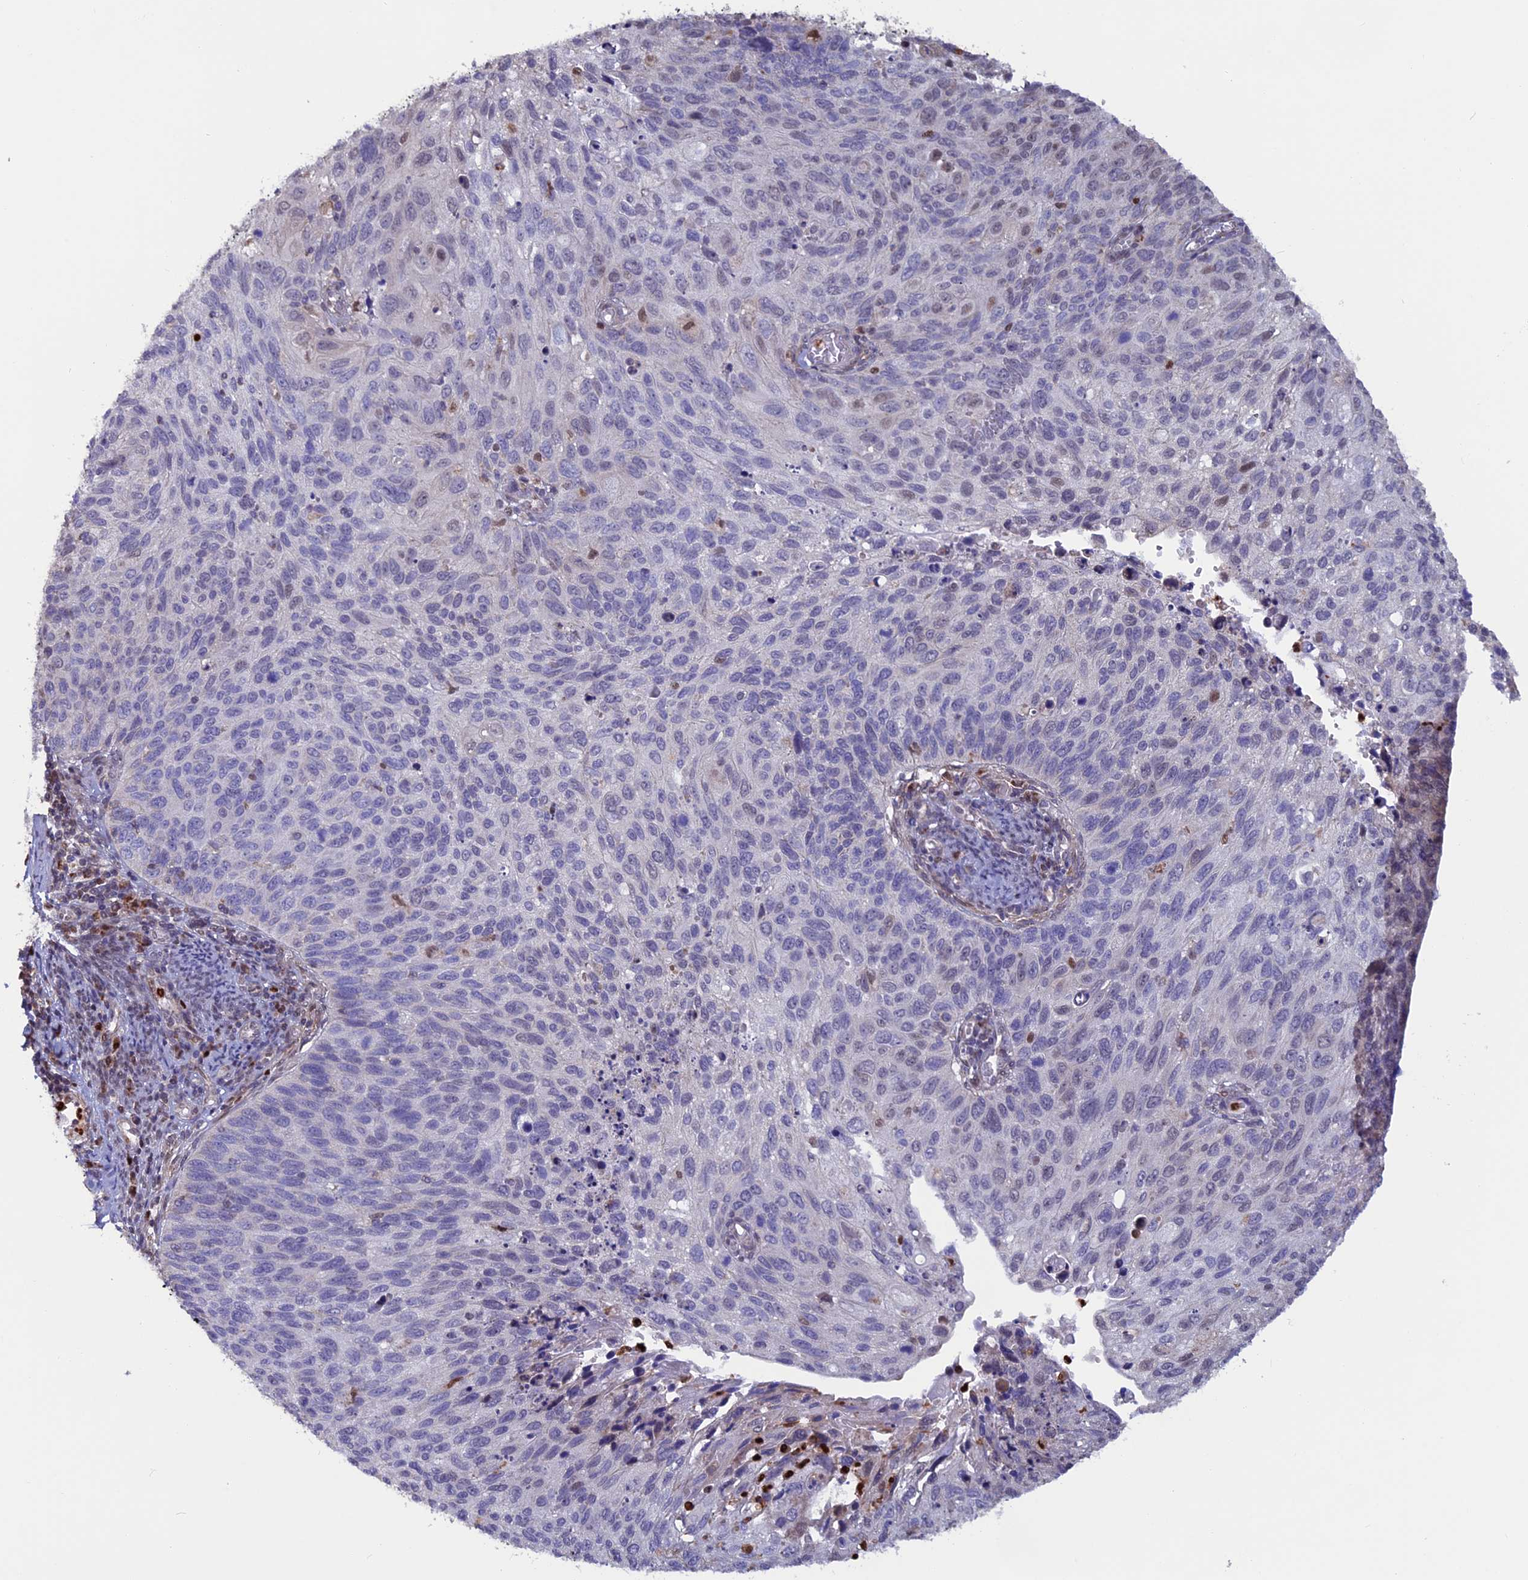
{"staining": {"intensity": "negative", "quantity": "none", "location": "none"}, "tissue": "cervical cancer", "cell_type": "Tumor cells", "image_type": "cancer", "snomed": [{"axis": "morphology", "description": "Squamous cell carcinoma, NOS"}, {"axis": "topography", "description": "Cervix"}], "caption": "The IHC histopathology image has no significant expression in tumor cells of cervical squamous cell carcinoma tissue.", "gene": "ACSS1", "patient": {"sex": "female", "age": 70}}